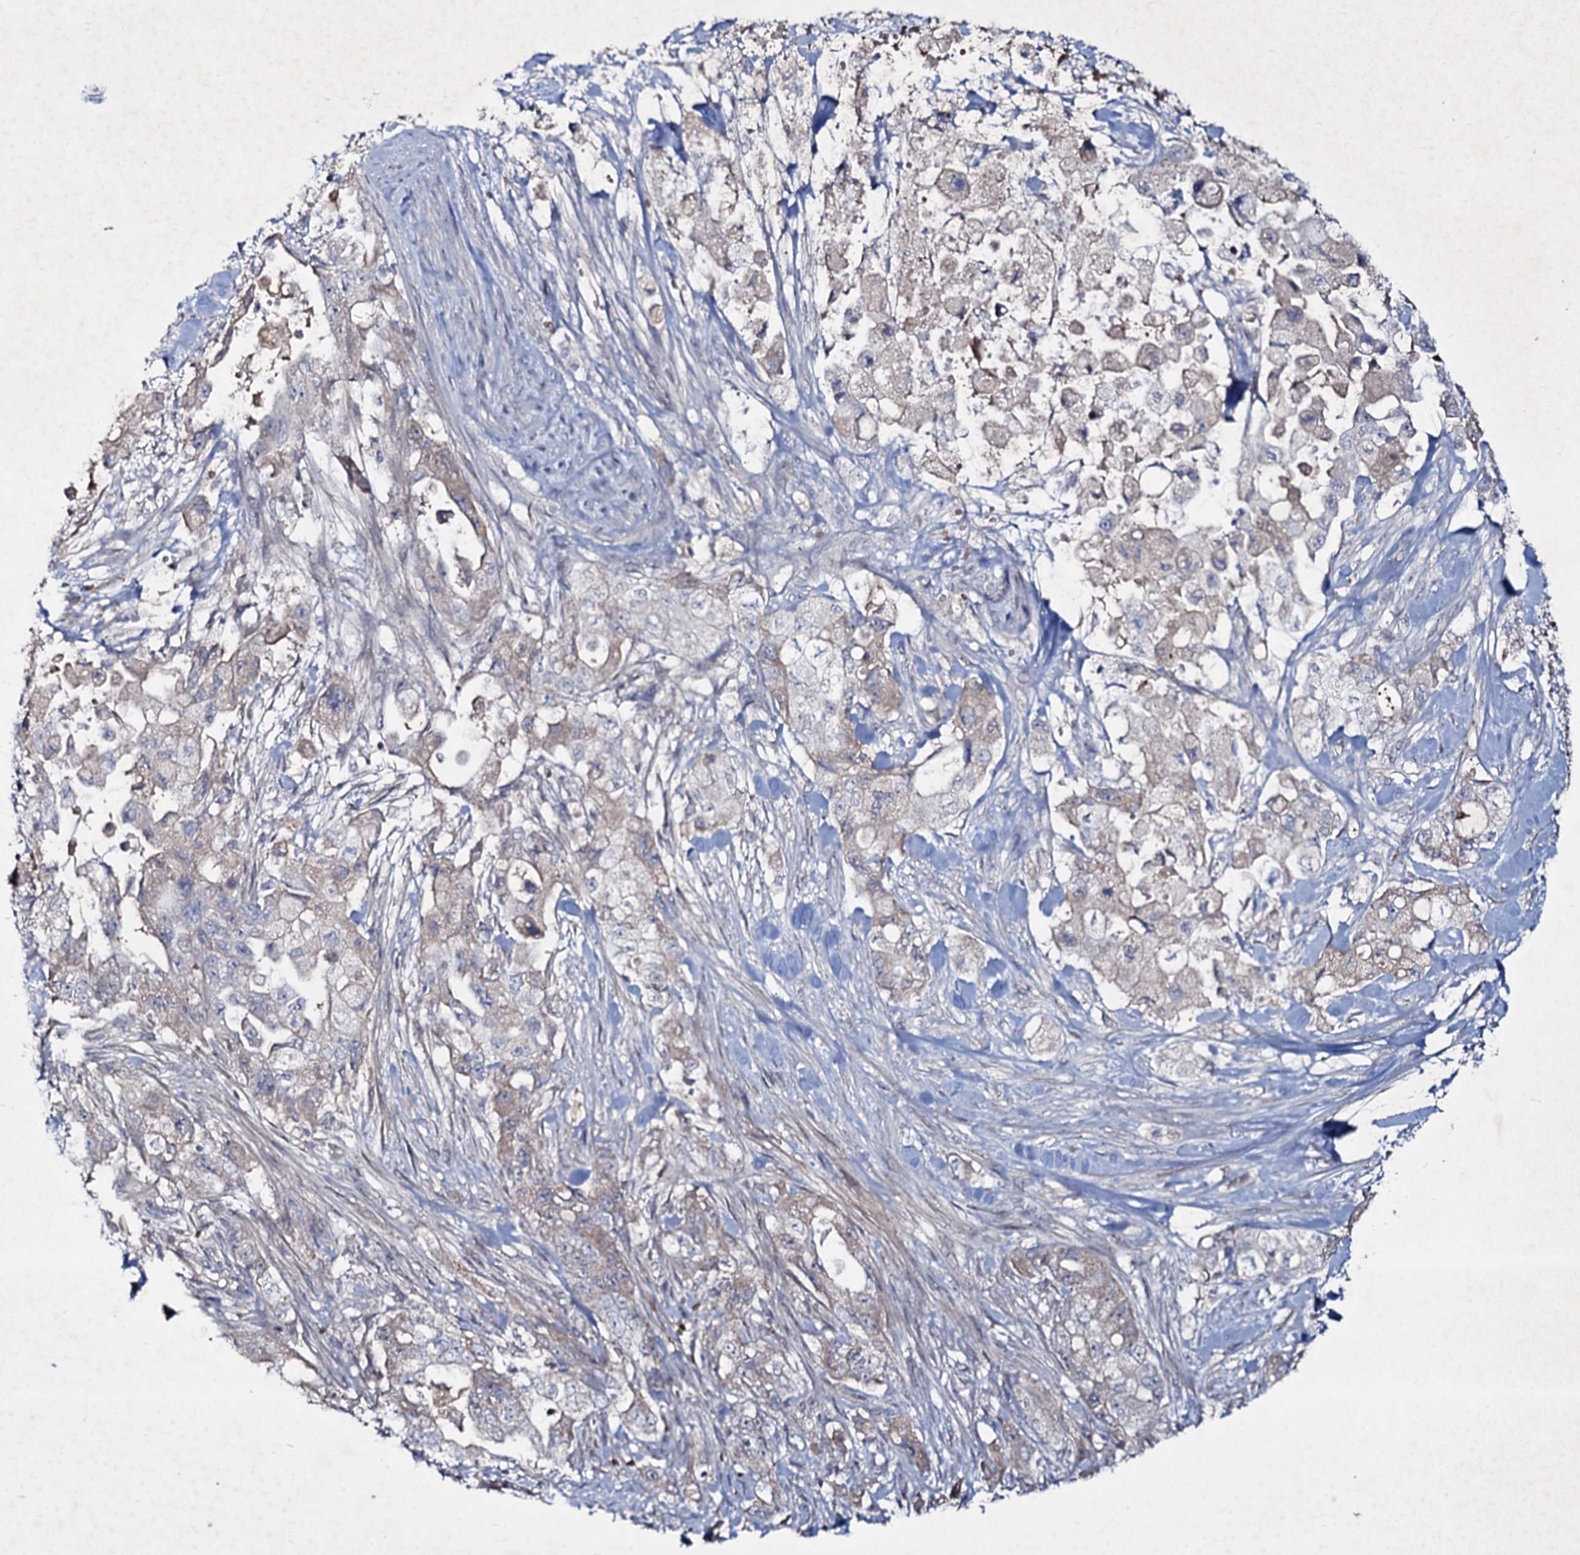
{"staining": {"intensity": "weak", "quantity": ">75%", "location": "cytoplasmic/membranous"}, "tissue": "pancreatic cancer", "cell_type": "Tumor cells", "image_type": "cancer", "snomed": [{"axis": "morphology", "description": "Adenocarcinoma, NOS"}, {"axis": "topography", "description": "Pancreas"}], "caption": "A brown stain shows weak cytoplasmic/membranous staining of a protein in pancreatic adenocarcinoma tumor cells.", "gene": "RNF6", "patient": {"sex": "female", "age": 73}}